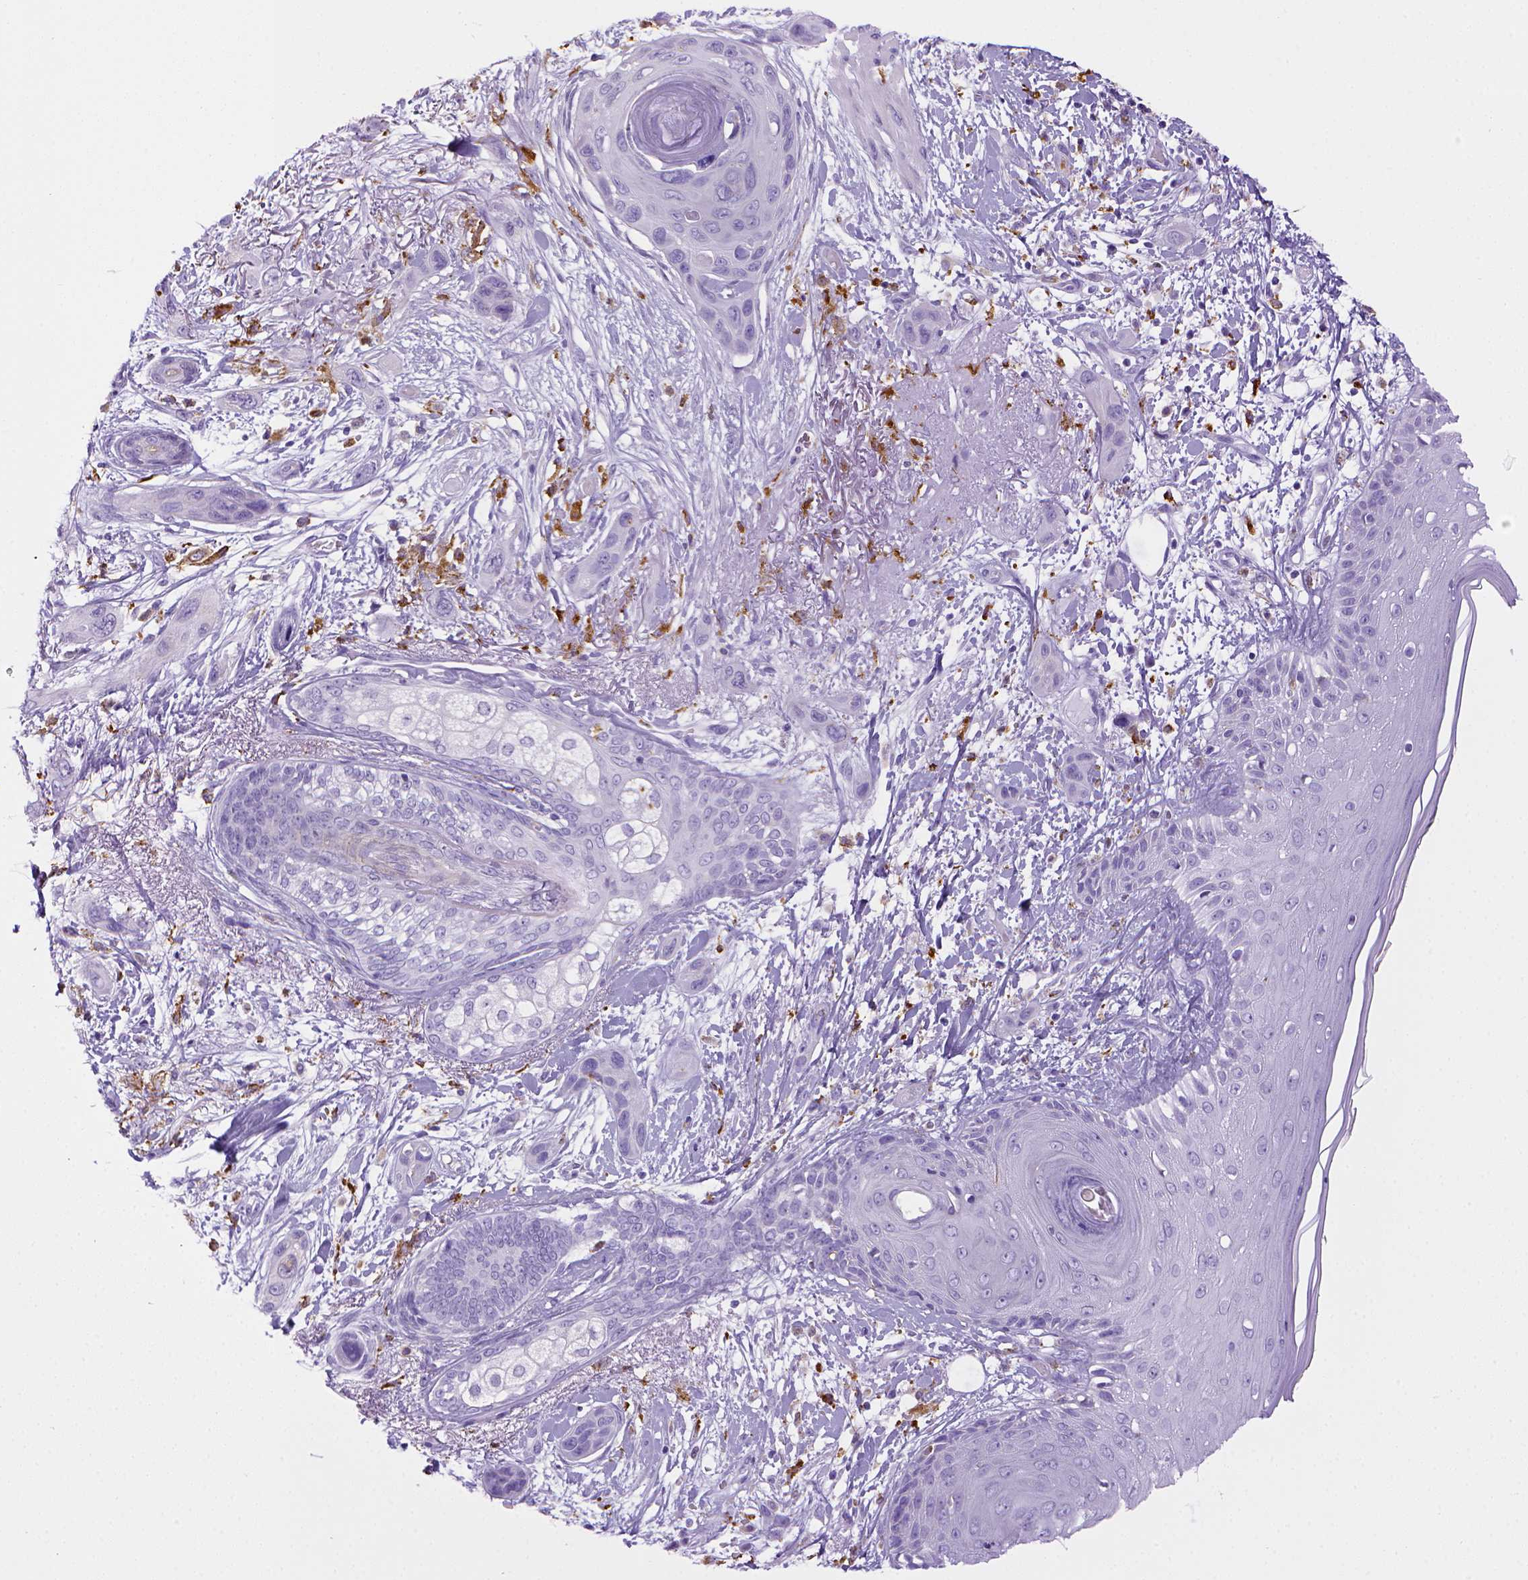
{"staining": {"intensity": "negative", "quantity": "none", "location": "none"}, "tissue": "skin cancer", "cell_type": "Tumor cells", "image_type": "cancer", "snomed": [{"axis": "morphology", "description": "Squamous cell carcinoma, NOS"}, {"axis": "topography", "description": "Skin"}], "caption": "High magnification brightfield microscopy of skin cancer (squamous cell carcinoma) stained with DAB (brown) and counterstained with hematoxylin (blue): tumor cells show no significant staining.", "gene": "CD68", "patient": {"sex": "male", "age": 79}}